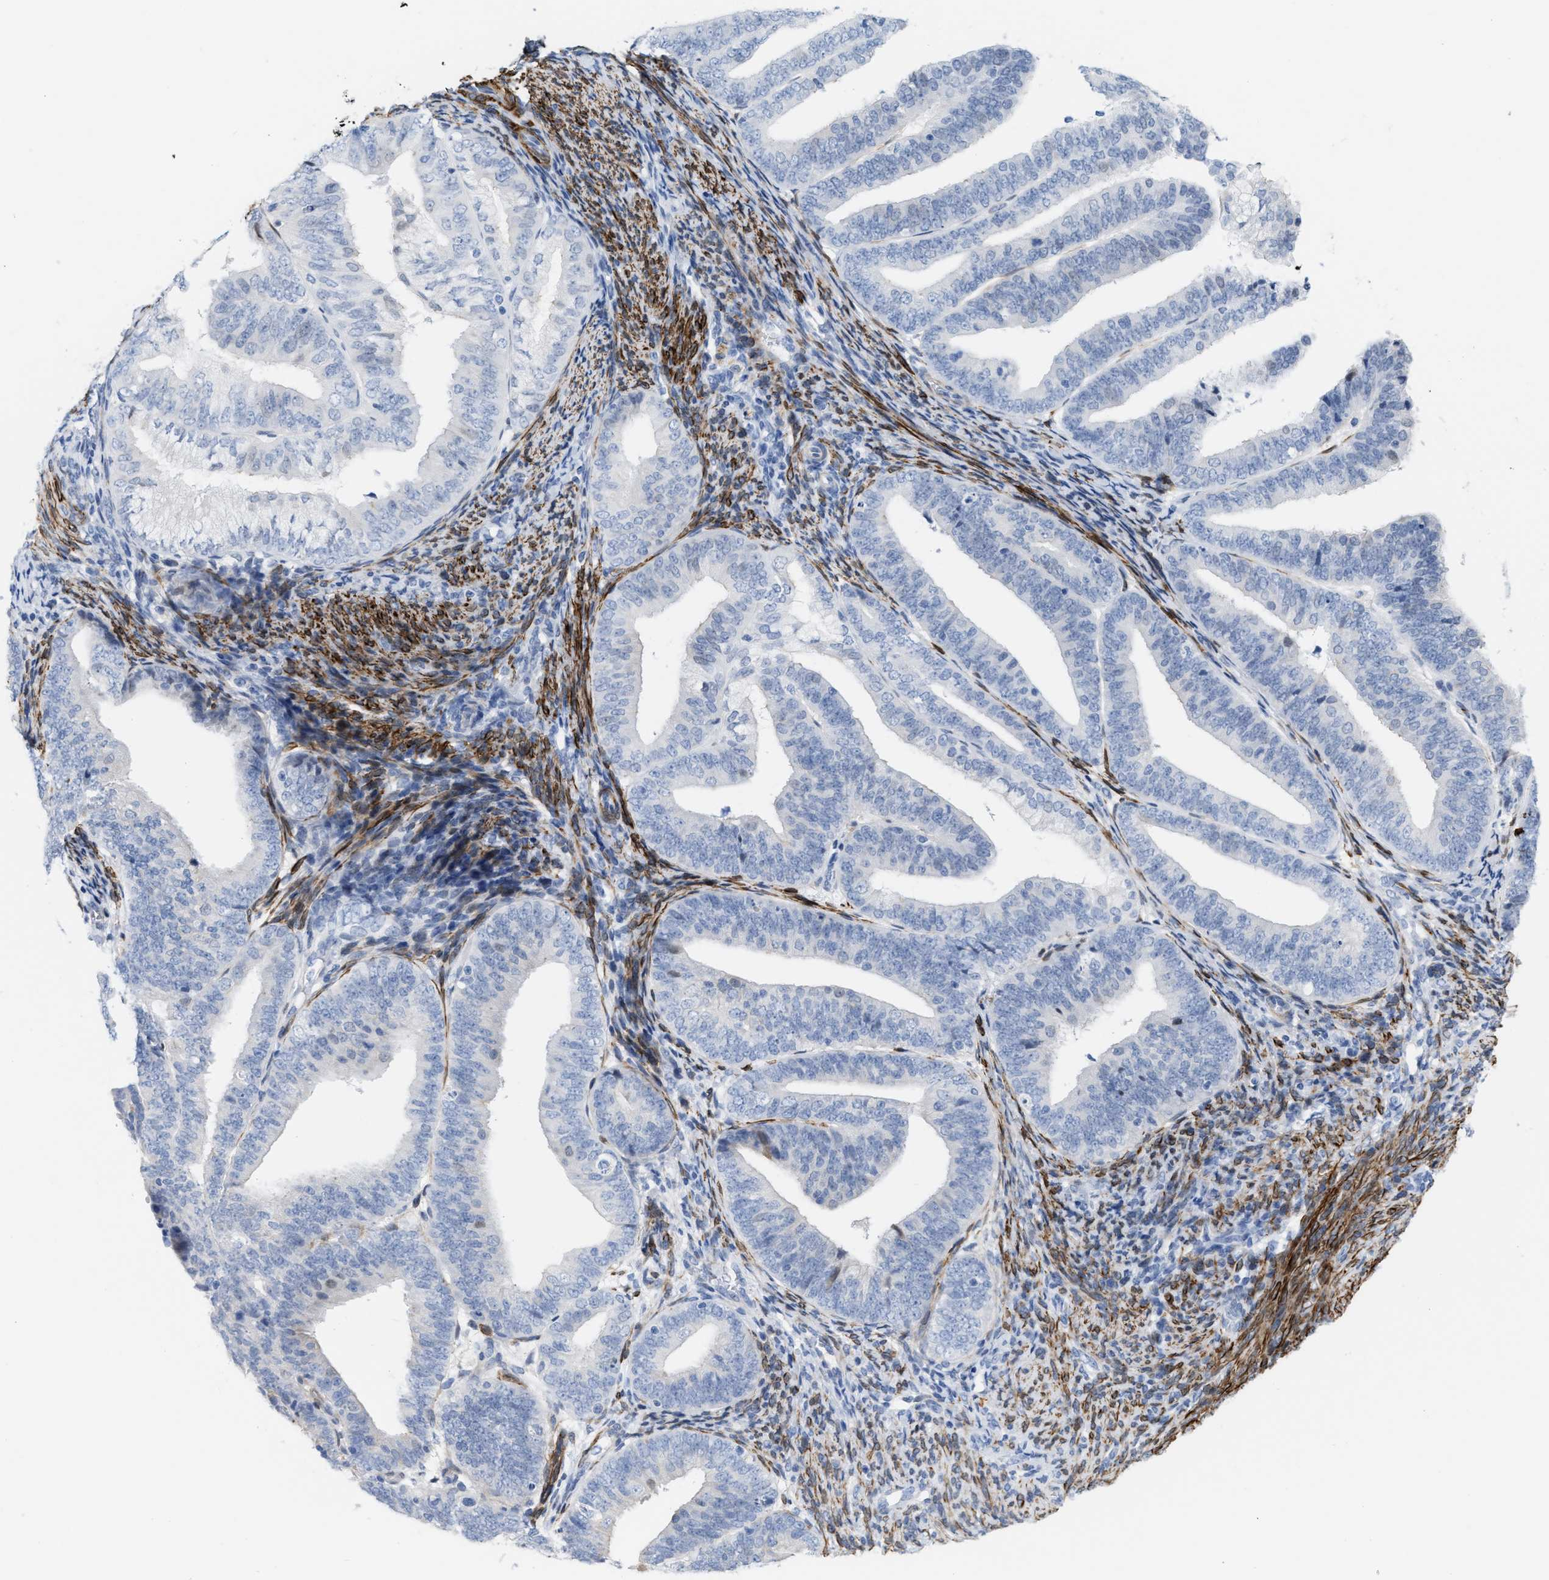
{"staining": {"intensity": "negative", "quantity": "none", "location": "none"}, "tissue": "endometrial cancer", "cell_type": "Tumor cells", "image_type": "cancer", "snomed": [{"axis": "morphology", "description": "Adenocarcinoma, NOS"}, {"axis": "topography", "description": "Endometrium"}], "caption": "The image shows no staining of tumor cells in endometrial cancer (adenocarcinoma).", "gene": "TAGLN", "patient": {"sex": "female", "age": 63}}